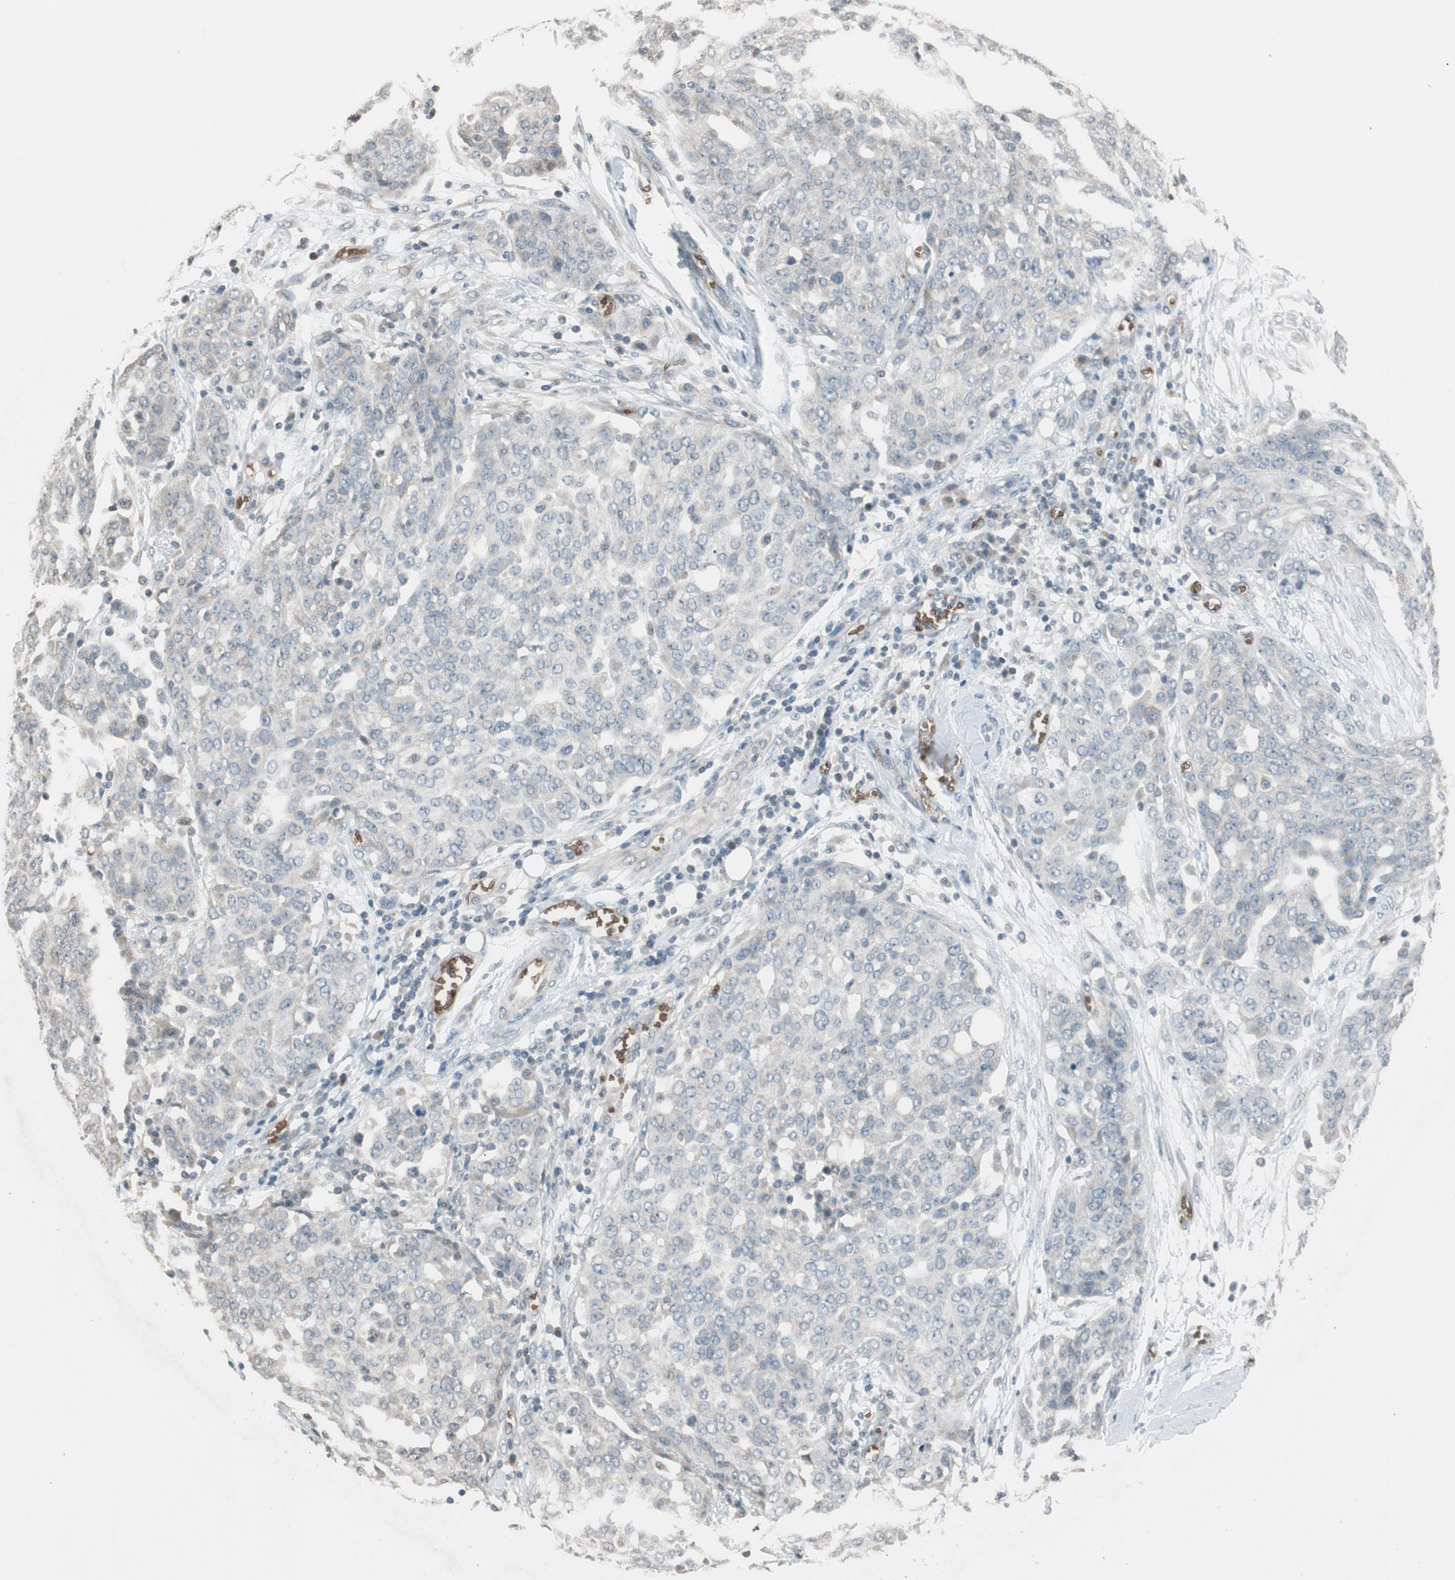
{"staining": {"intensity": "negative", "quantity": "none", "location": "none"}, "tissue": "ovarian cancer", "cell_type": "Tumor cells", "image_type": "cancer", "snomed": [{"axis": "morphology", "description": "Cystadenocarcinoma, serous, NOS"}, {"axis": "topography", "description": "Soft tissue"}, {"axis": "topography", "description": "Ovary"}], "caption": "A high-resolution micrograph shows immunohistochemistry (IHC) staining of serous cystadenocarcinoma (ovarian), which shows no significant staining in tumor cells.", "gene": "GYPC", "patient": {"sex": "female", "age": 57}}